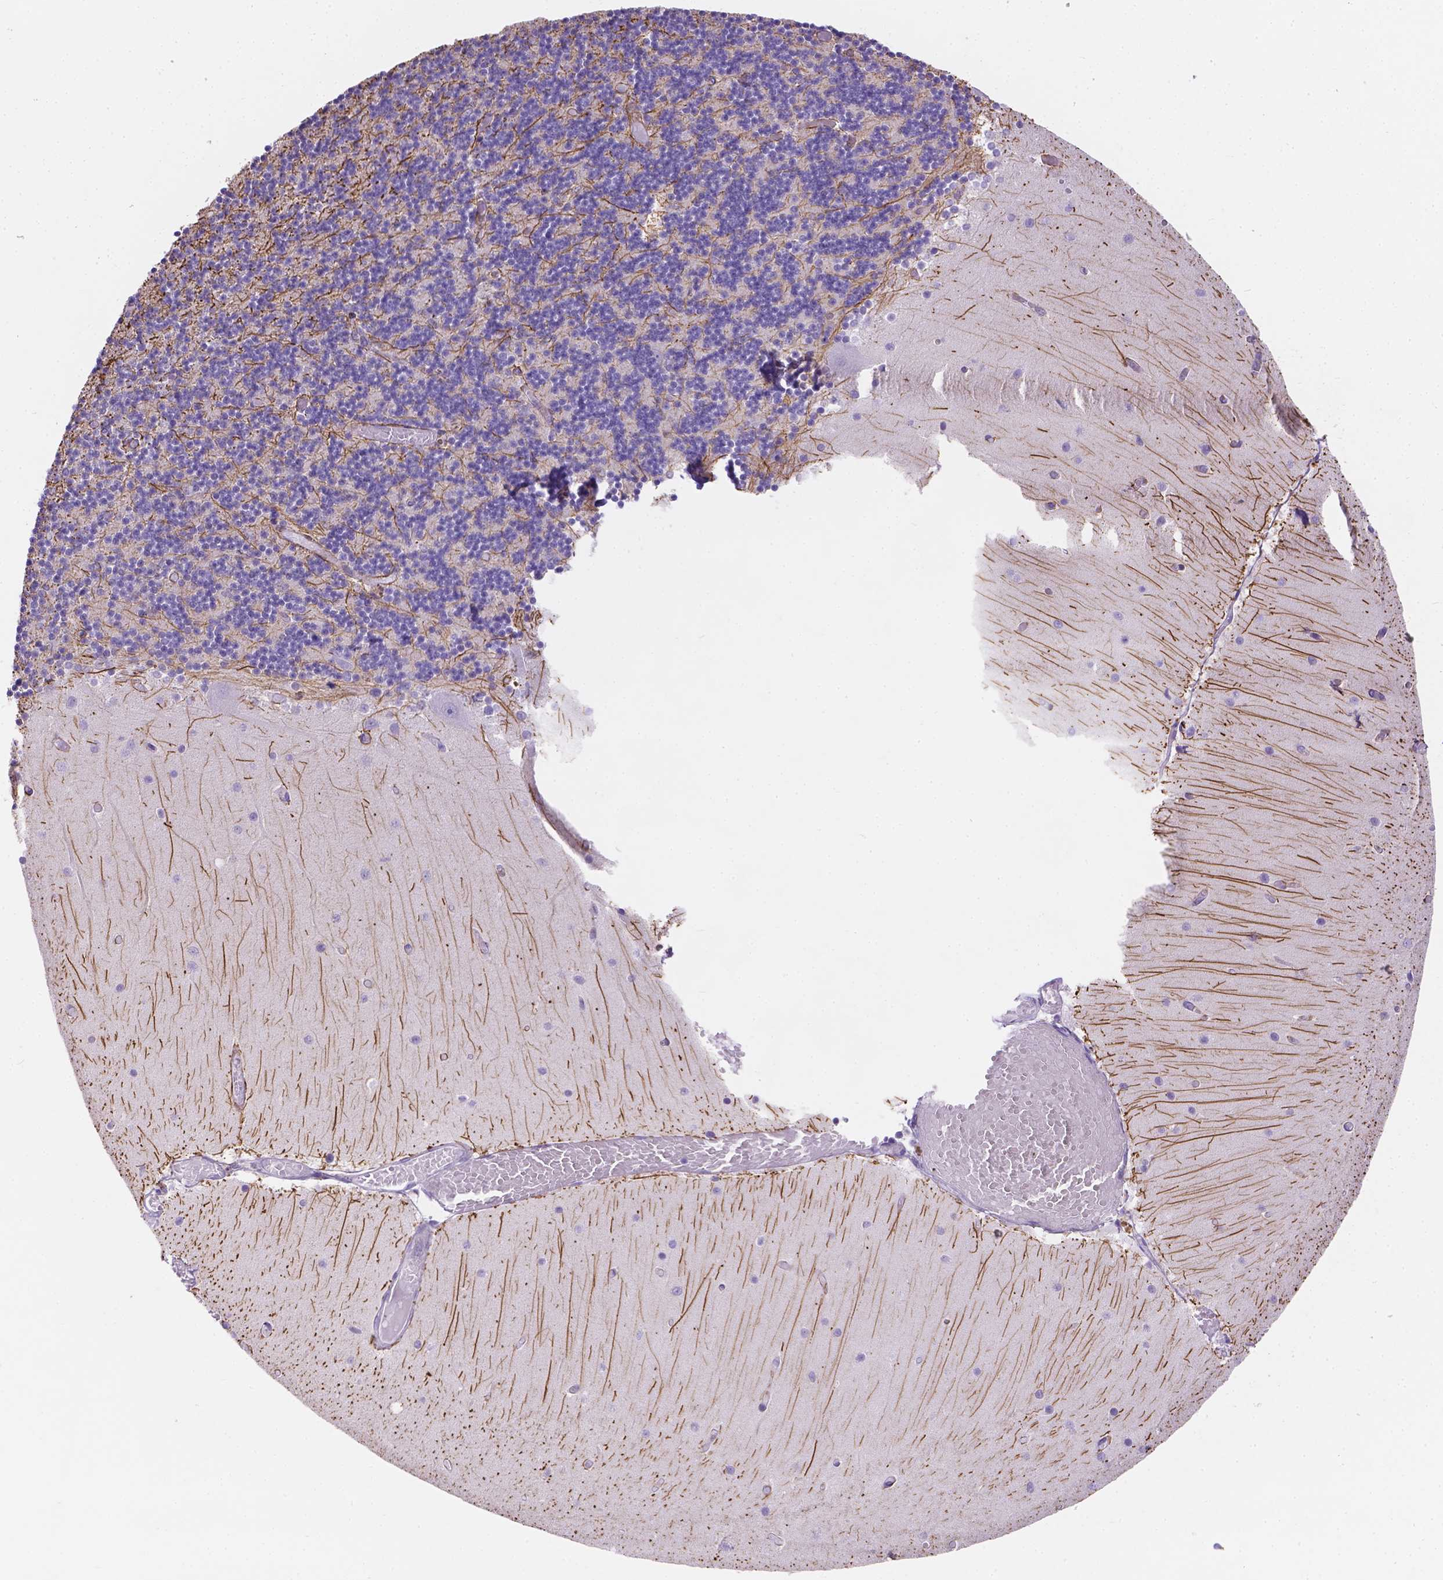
{"staining": {"intensity": "strong", "quantity": "<25%", "location": "cytoplasmic/membranous"}, "tissue": "cerebellum", "cell_type": "Cells in granular layer", "image_type": "normal", "snomed": [{"axis": "morphology", "description": "Normal tissue, NOS"}, {"axis": "topography", "description": "Cerebellum"}], "caption": "A brown stain labels strong cytoplasmic/membranous staining of a protein in cells in granular layer of benign cerebellum.", "gene": "DMWD", "patient": {"sex": "female", "age": 28}}